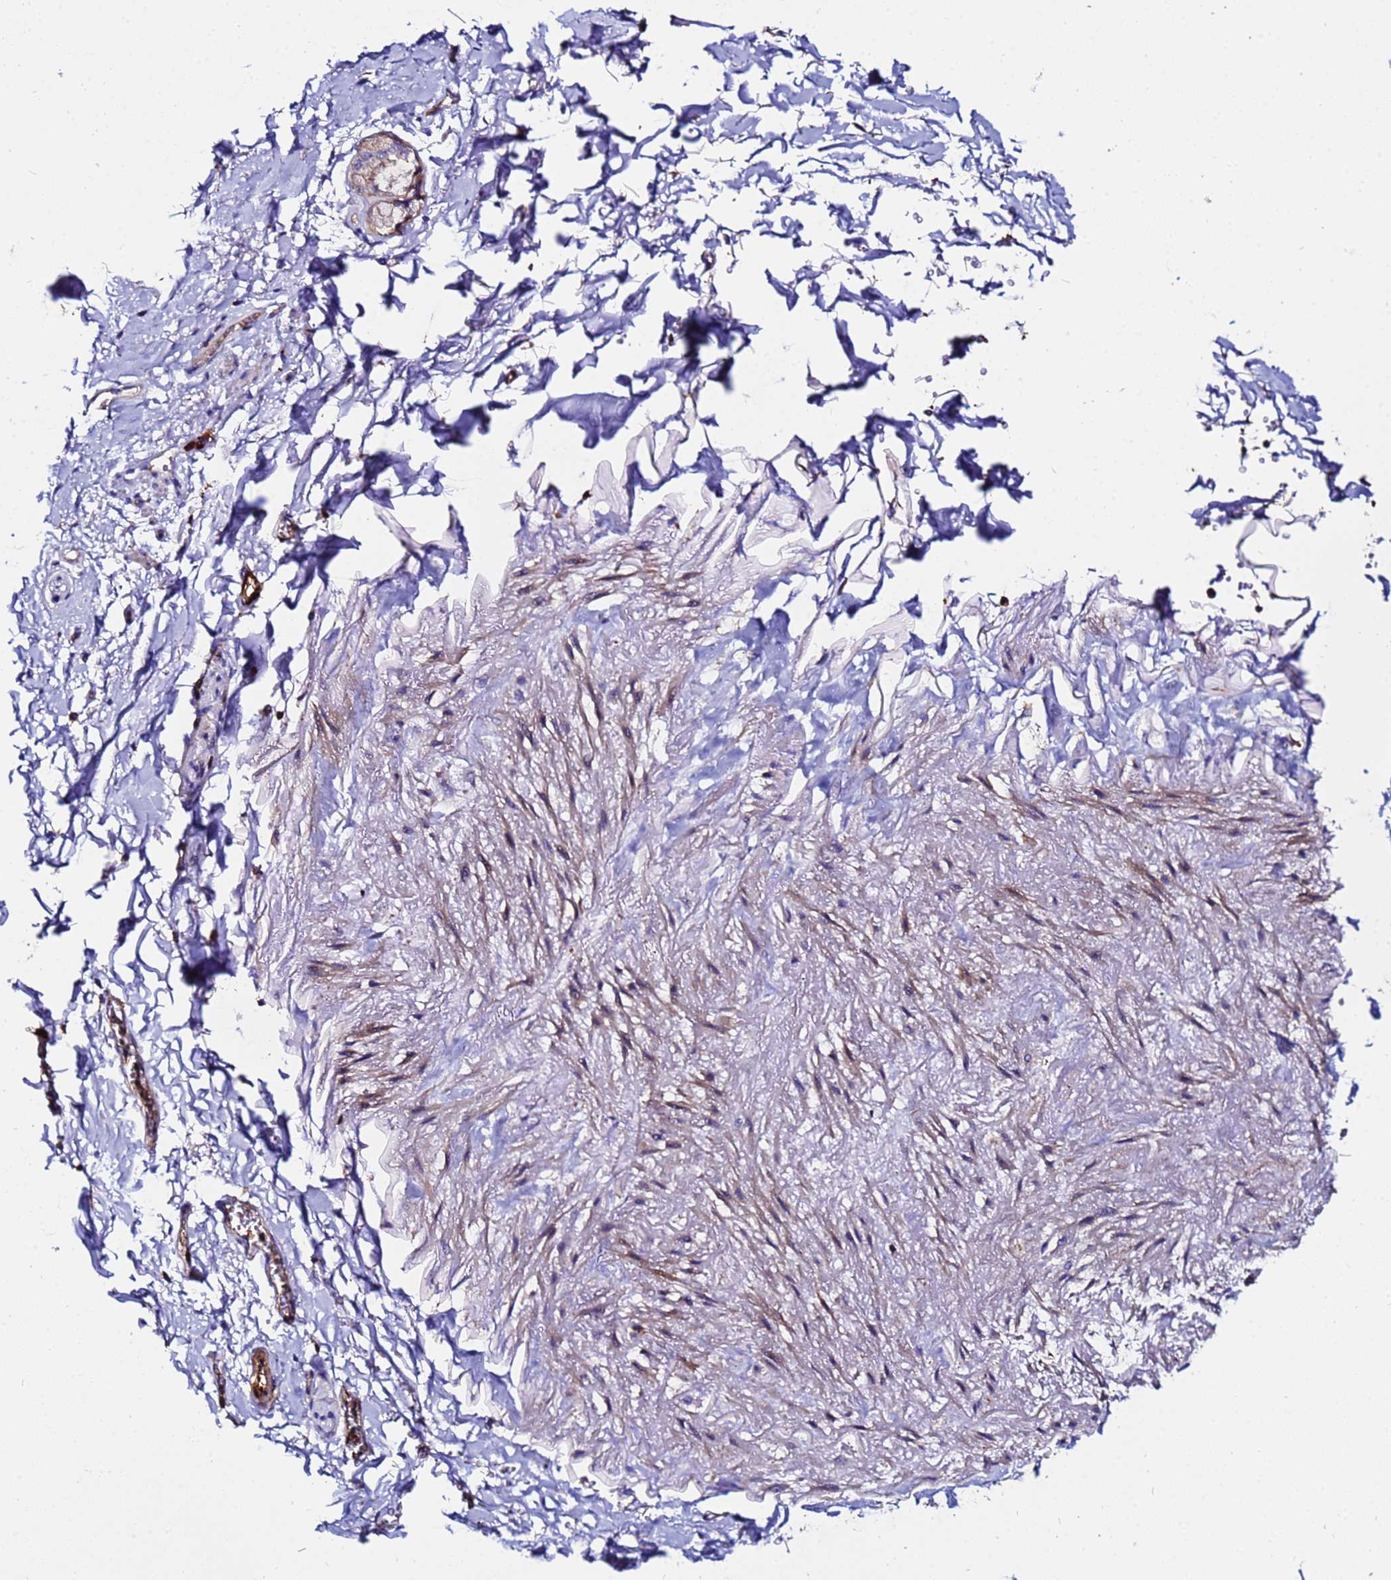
{"staining": {"intensity": "negative", "quantity": "none", "location": "none"}, "tissue": "adipose tissue", "cell_type": "Adipocytes", "image_type": "normal", "snomed": [{"axis": "morphology", "description": "Normal tissue, NOS"}, {"axis": "topography", "description": "Cartilage tissue"}], "caption": "Immunohistochemistry (IHC) photomicrograph of unremarkable adipose tissue stained for a protein (brown), which exhibits no staining in adipocytes.", "gene": "POTEE", "patient": {"sex": "male", "age": 73}}